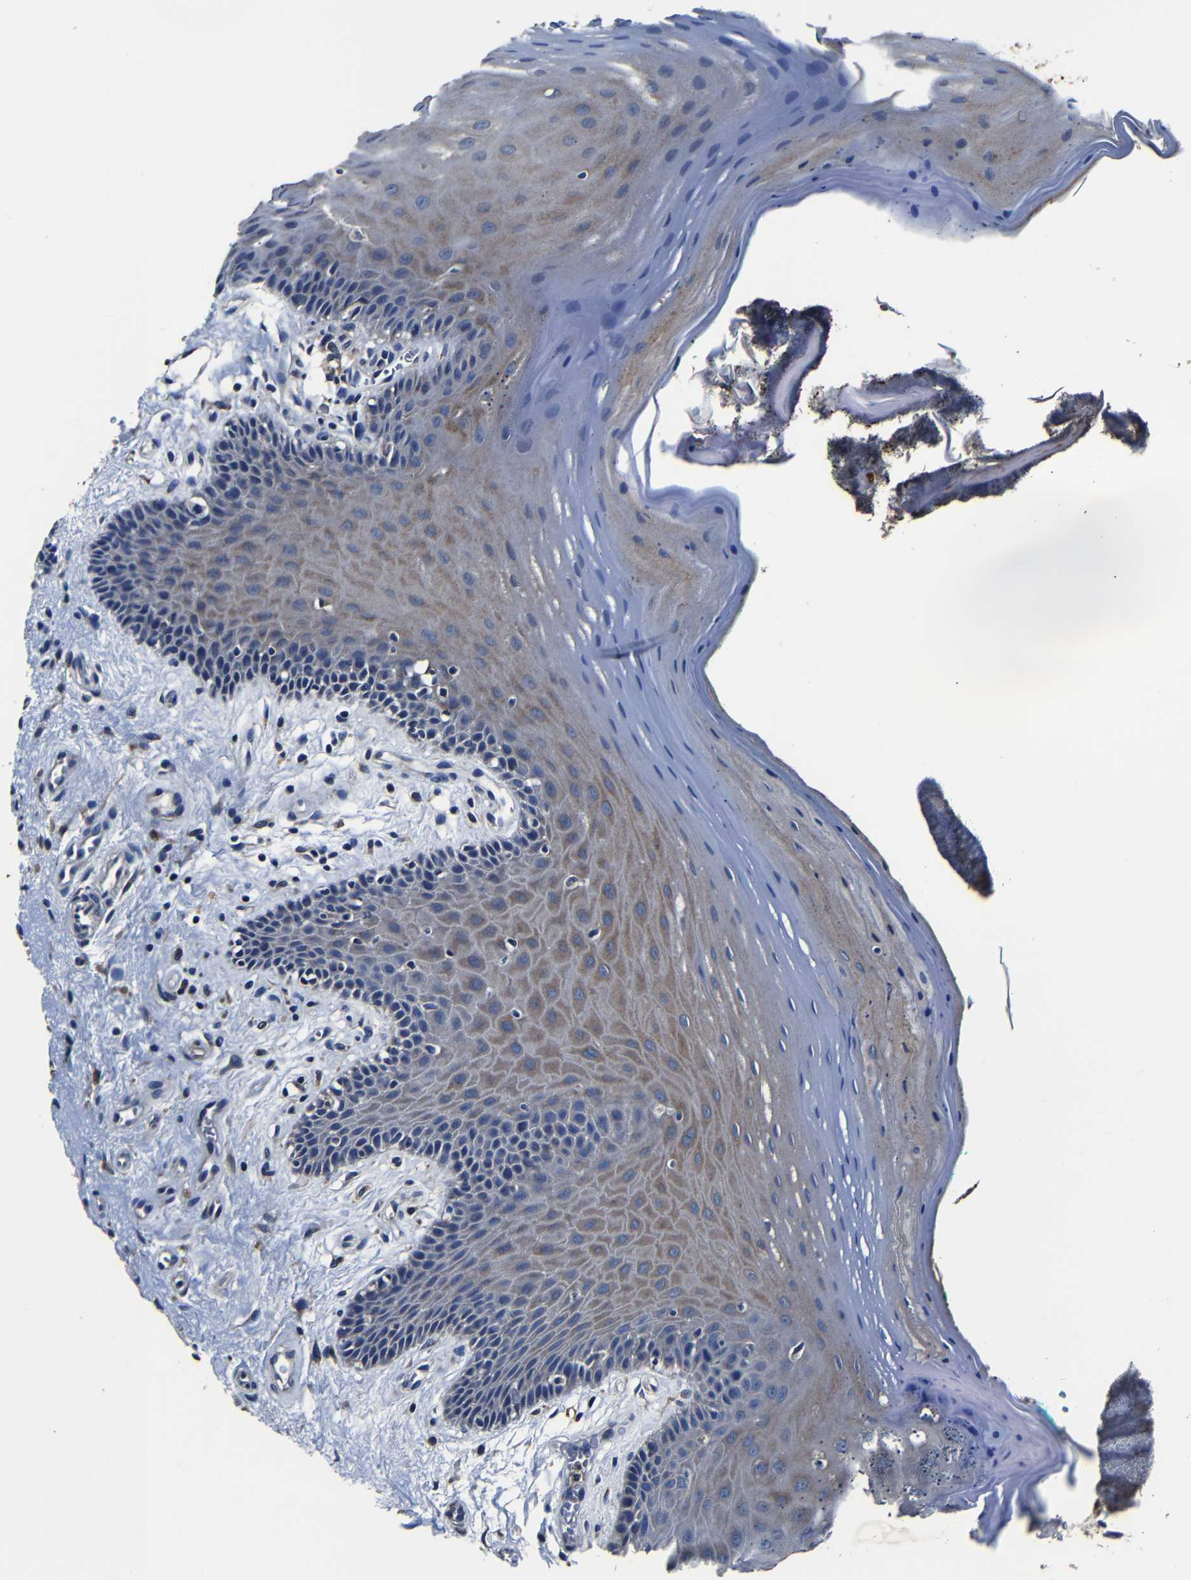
{"staining": {"intensity": "moderate", "quantity": "25%-75%", "location": "cytoplasmic/membranous"}, "tissue": "oral mucosa", "cell_type": "Squamous epithelial cells", "image_type": "normal", "snomed": [{"axis": "morphology", "description": "Normal tissue, NOS"}, {"axis": "topography", "description": "Skeletal muscle"}, {"axis": "topography", "description": "Oral tissue"}], "caption": "A histopathology image of oral mucosa stained for a protein reveals moderate cytoplasmic/membranous brown staining in squamous epithelial cells.", "gene": "SCN9A", "patient": {"sex": "male", "age": 58}}